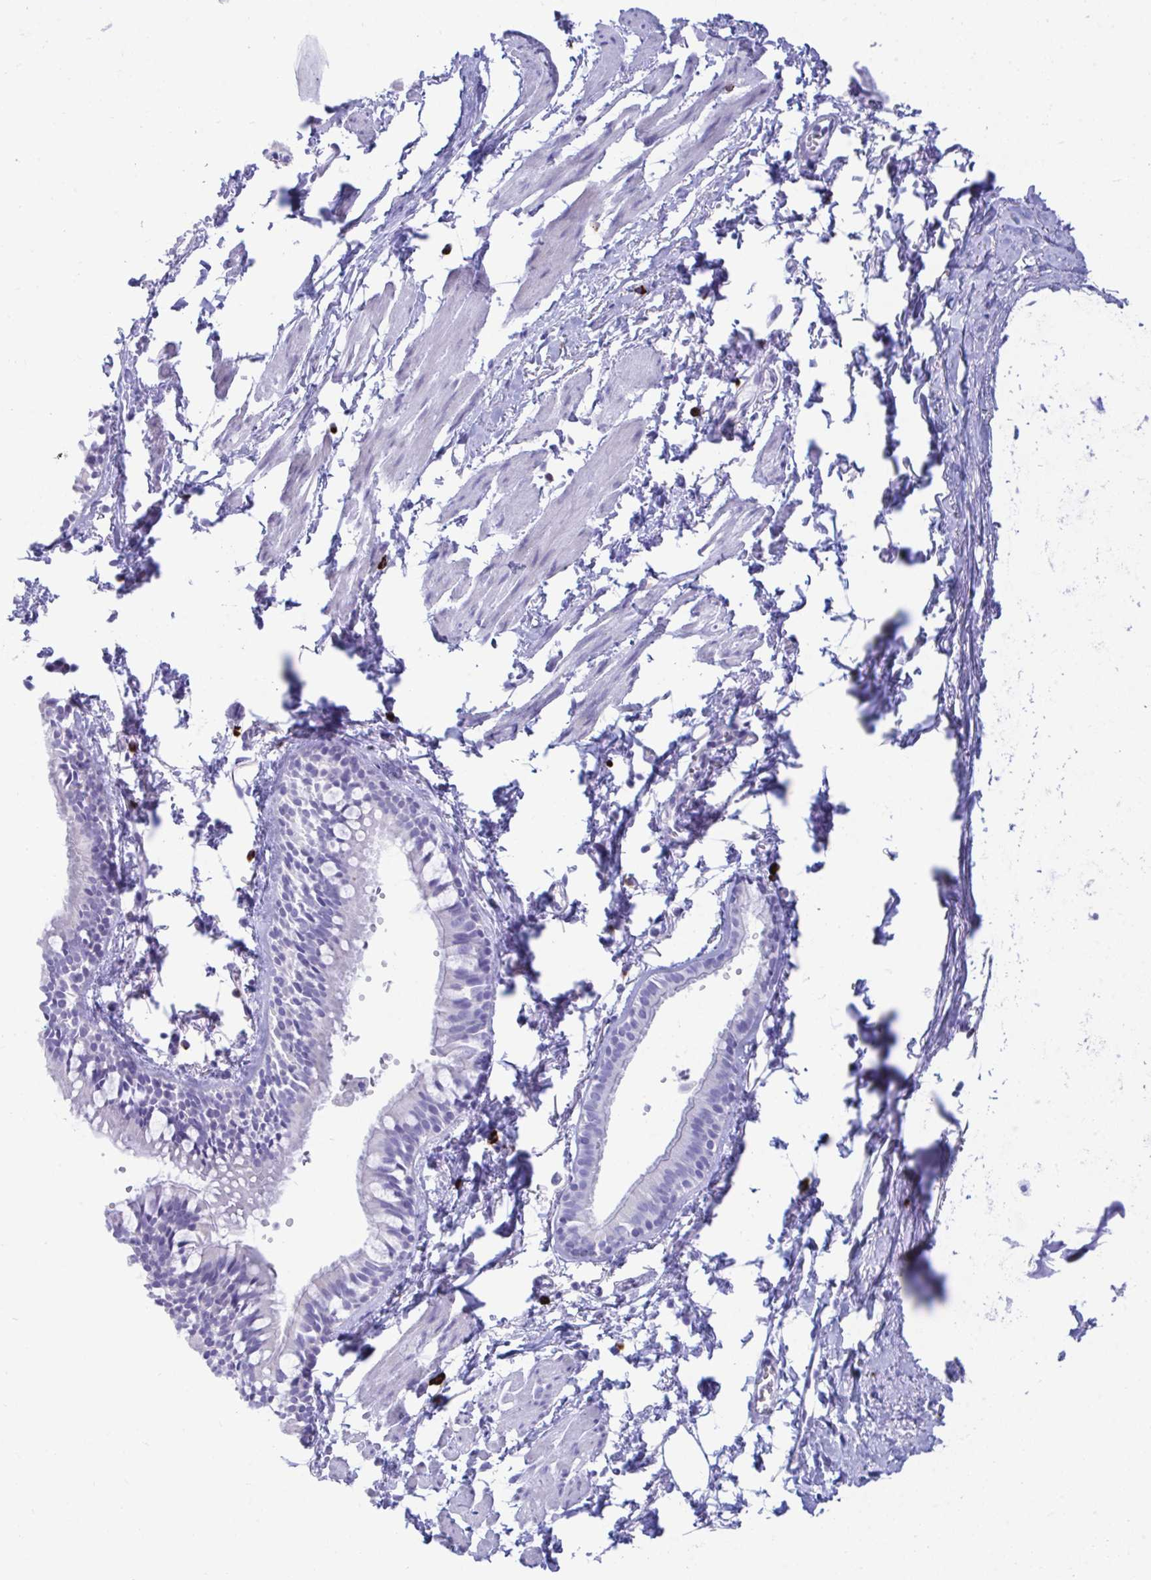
{"staining": {"intensity": "negative", "quantity": "none", "location": "none"}, "tissue": "bronchus", "cell_type": "Respiratory epithelial cells", "image_type": "normal", "snomed": [{"axis": "morphology", "description": "Normal tissue, NOS"}, {"axis": "topography", "description": "Cartilage tissue"}, {"axis": "topography", "description": "Bronchus"}, {"axis": "topography", "description": "Peripheral nerve tissue"}], "caption": "A histopathology image of human bronchus is negative for staining in respiratory epithelial cells. The staining is performed using DAB brown chromogen with nuclei counter-stained in using hematoxylin.", "gene": "SHISA8", "patient": {"sex": "female", "age": 59}}